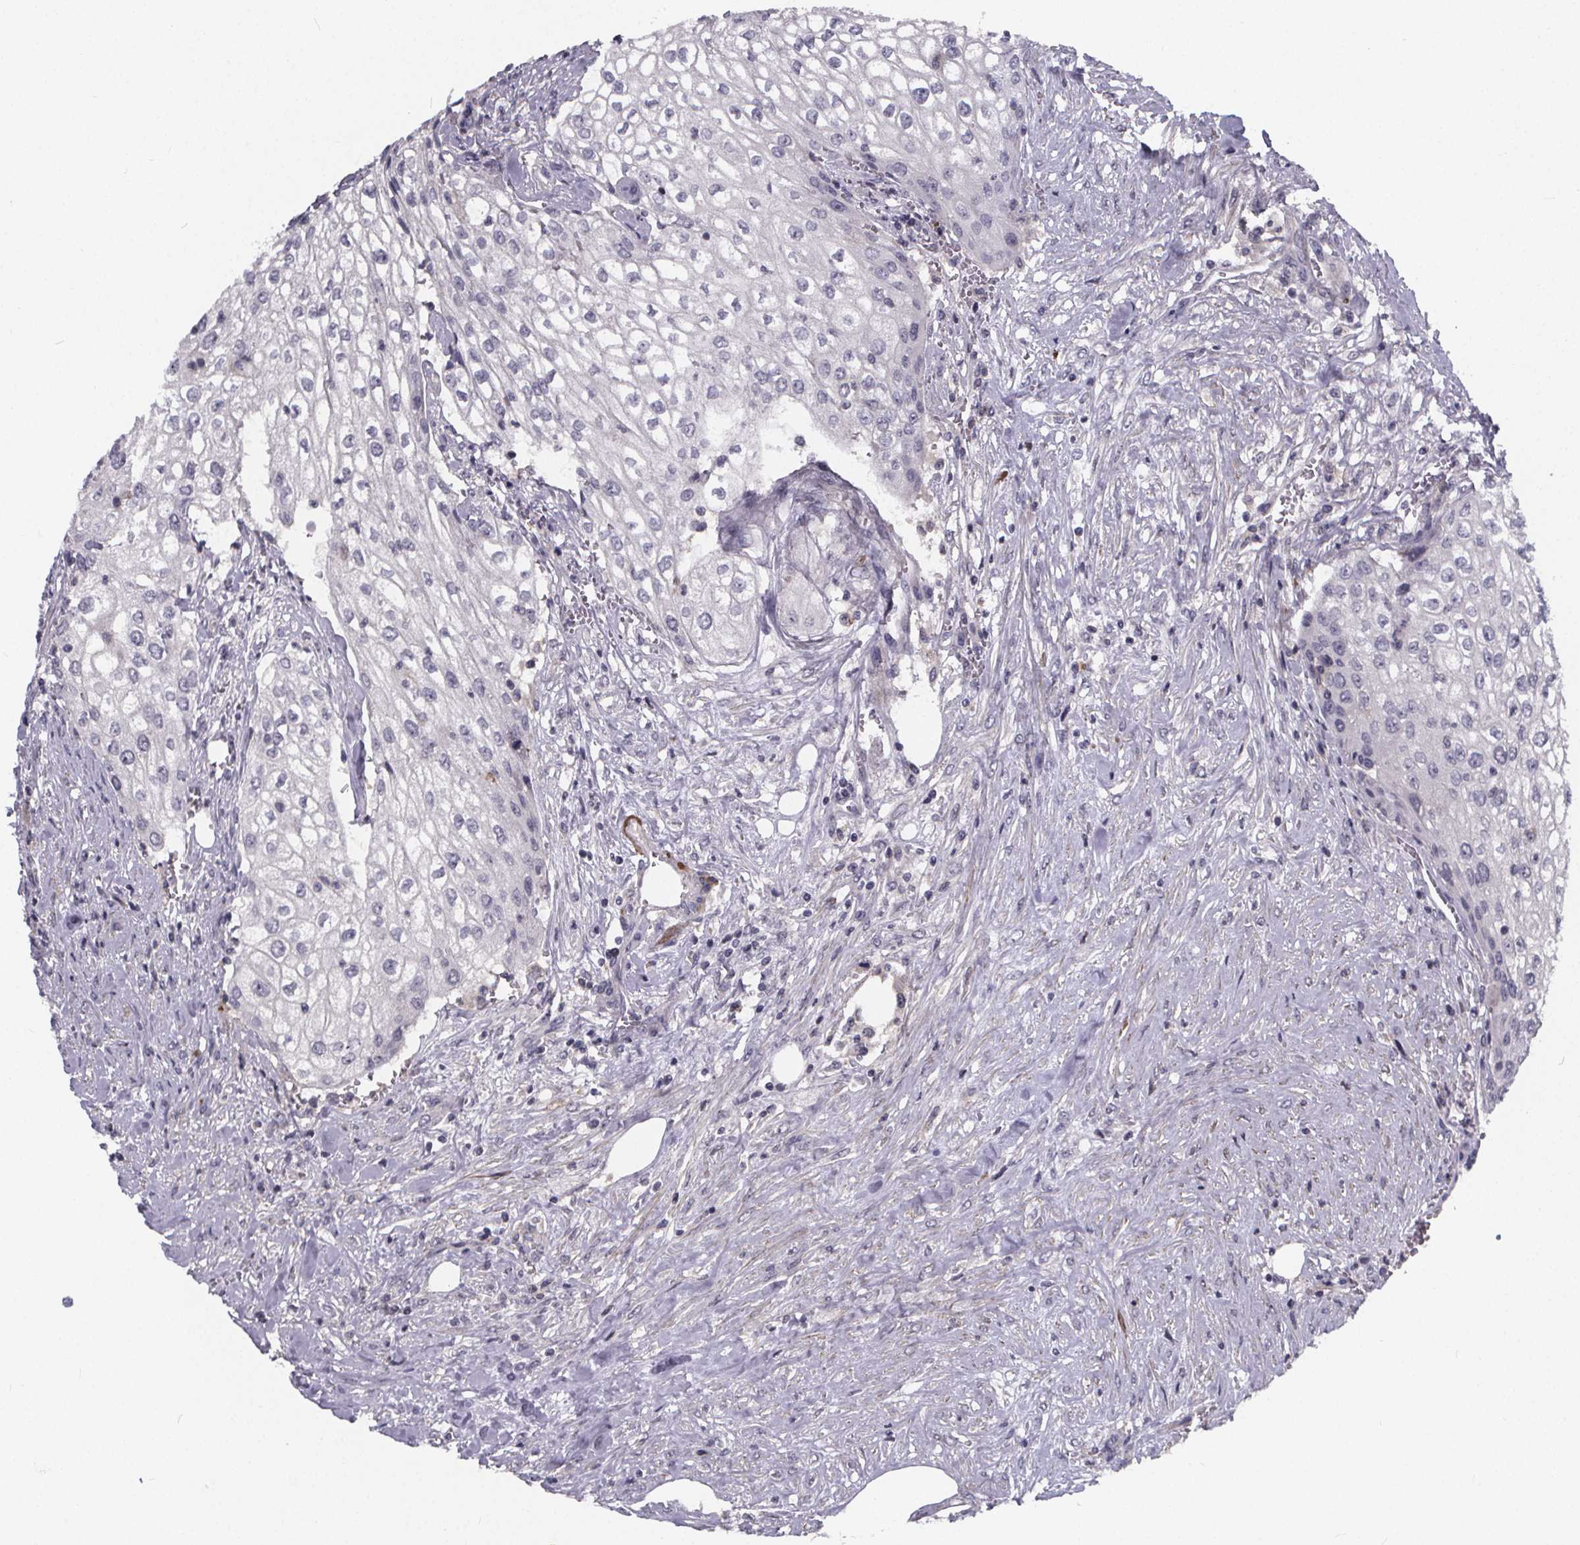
{"staining": {"intensity": "negative", "quantity": "none", "location": "none"}, "tissue": "urothelial cancer", "cell_type": "Tumor cells", "image_type": "cancer", "snomed": [{"axis": "morphology", "description": "Urothelial carcinoma, High grade"}, {"axis": "topography", "description": "Urinary bladder"}], "caption": "Tumor cells are negative for protein expression in human urothelial carcinoma (high-grade).", "gene": "FBXW2", "patient": {"sex": "male", "age": 62}}